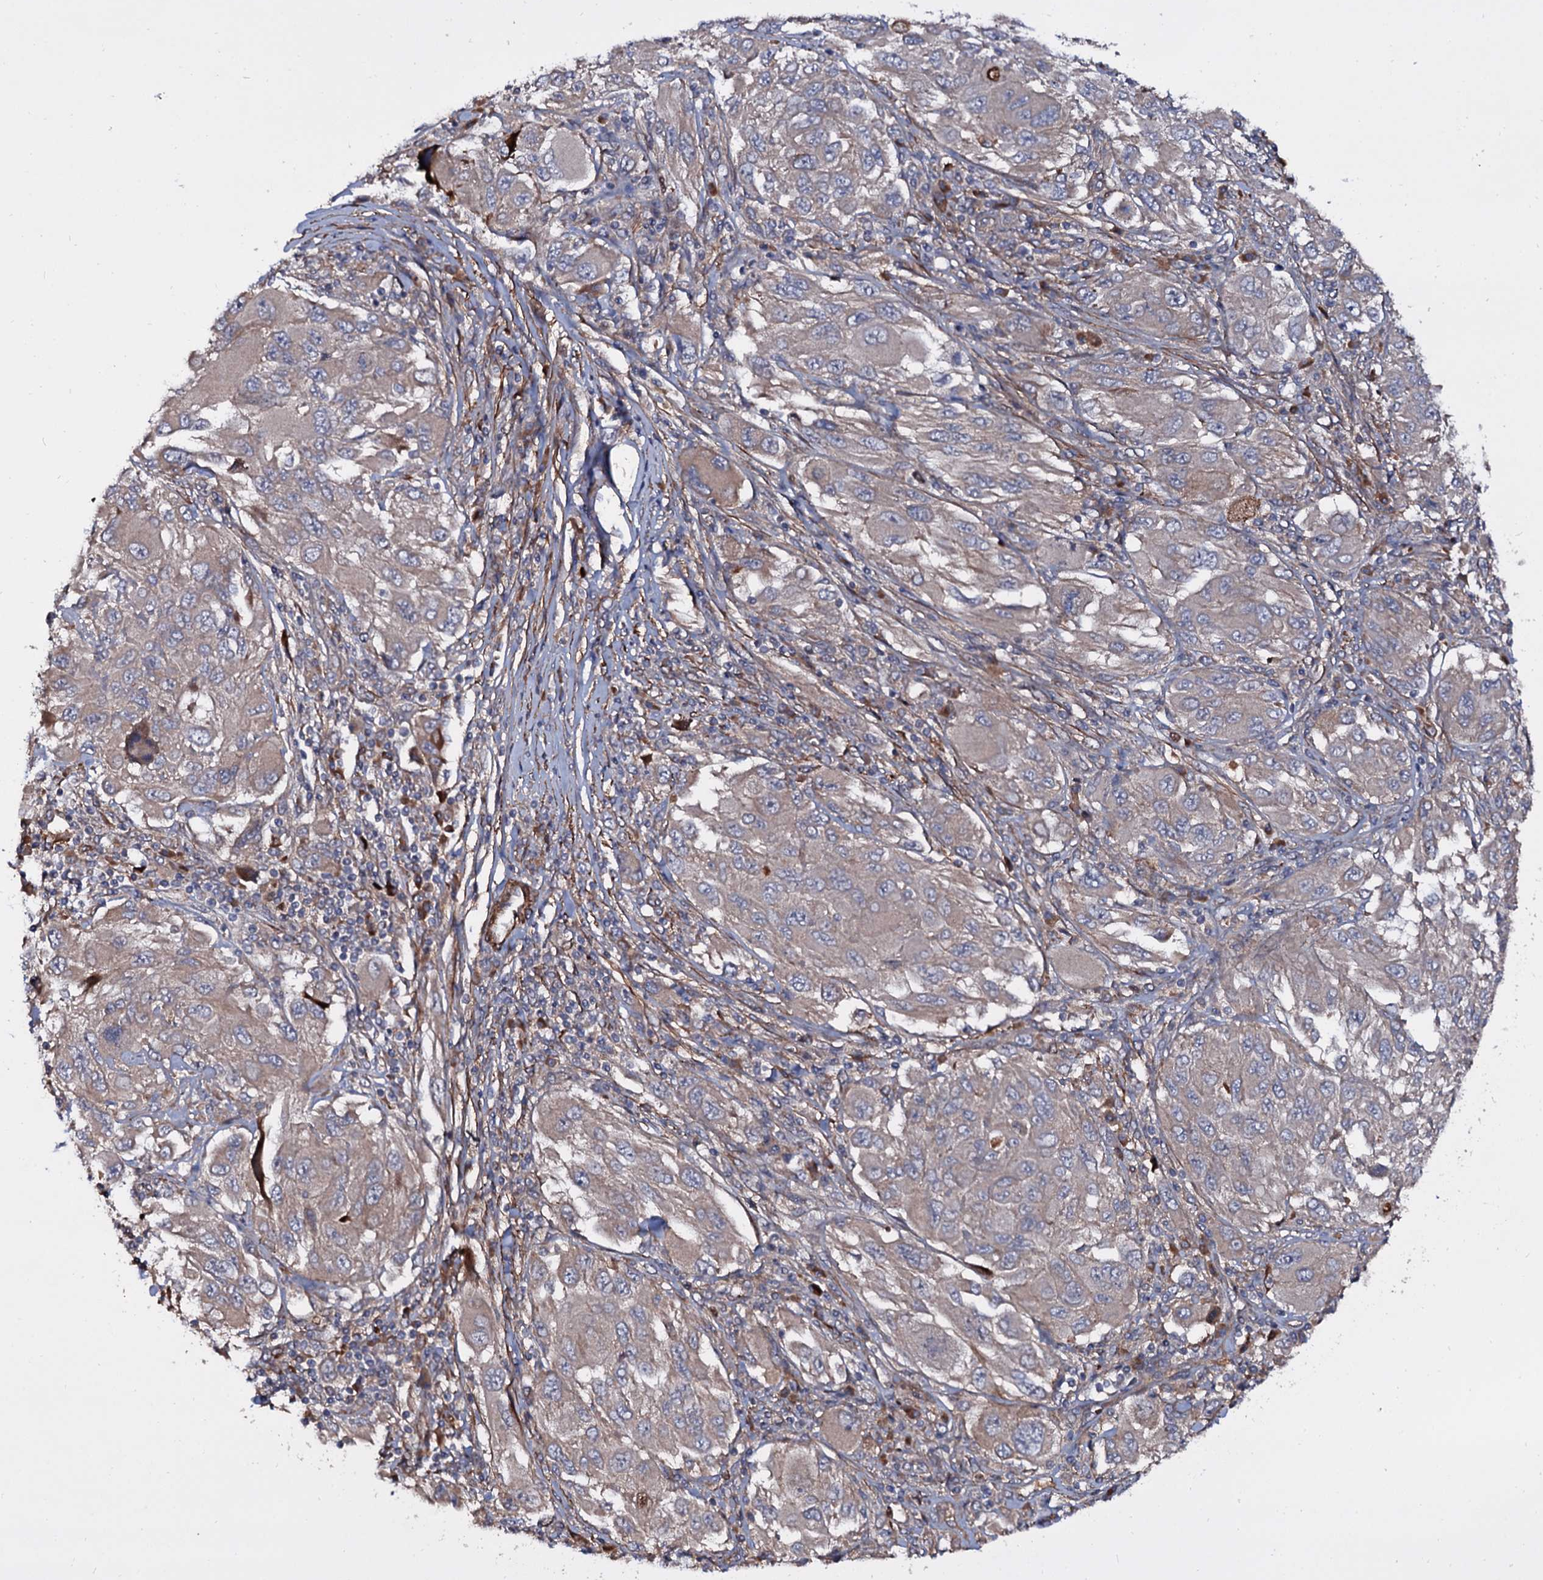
{"staining": {"intensity": "weak", "quantity": "<25%", "location": "cytoplasmic/membranous"}, "tissue": "melanoma", "cell_type": "Tumor cells", "image_type": "cancer", "snomed": [{"axis": "morphology", "description": "Malignant melanoma, NOS"}, {"axis": "topography", "description": "Skin"}], "caption": "Immunohistochemistry micrograph of neoplastic tissue: melanoma stained with DAB (3,3'-diaminobenzidine) exhibits no significant protein expression in tumor cells.", "gene": "ISM2", "patient": {"sex": "female", "age": 91}}